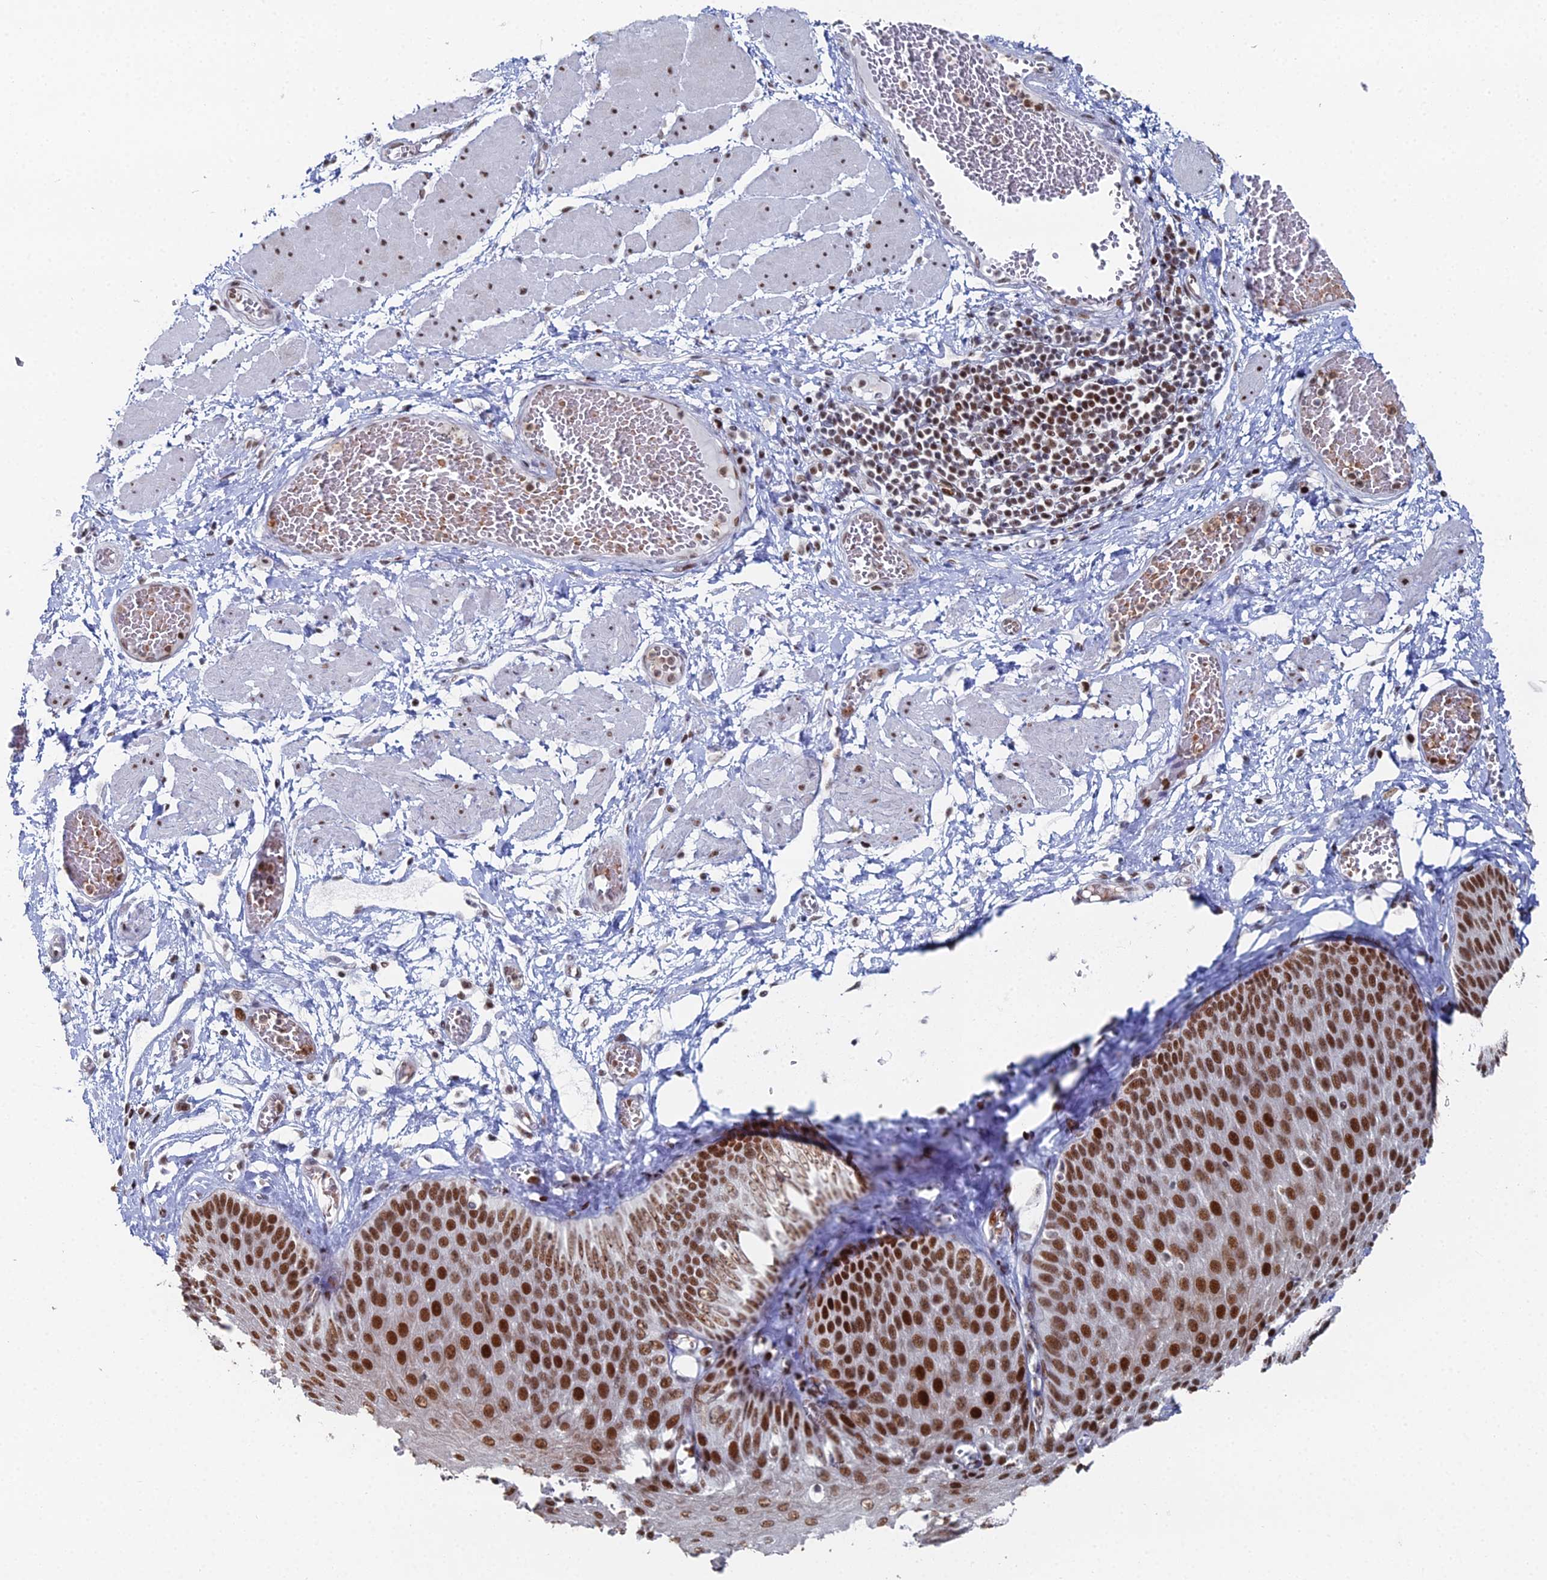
{"staining": {"intensity": "strong", "quantity": ">75%", "location": "nuclear"}, "tissue": "esophagus", "cell_type": "Squamous epithelial cells", "image_type": "normal", "snomed": [{"axis": "morphology", "description": "Normal tissue, NOS"}, {"axis": "topography", "description": "Esophagus"}], "caption": "This is an image of immunohistochemistry (IHC) staining of normal esophagus, which shows strong positivity in the nuclear of squamous epithelial cells.", "gene": "GSC2", "patient": {"sex": "male", "age": 60}}